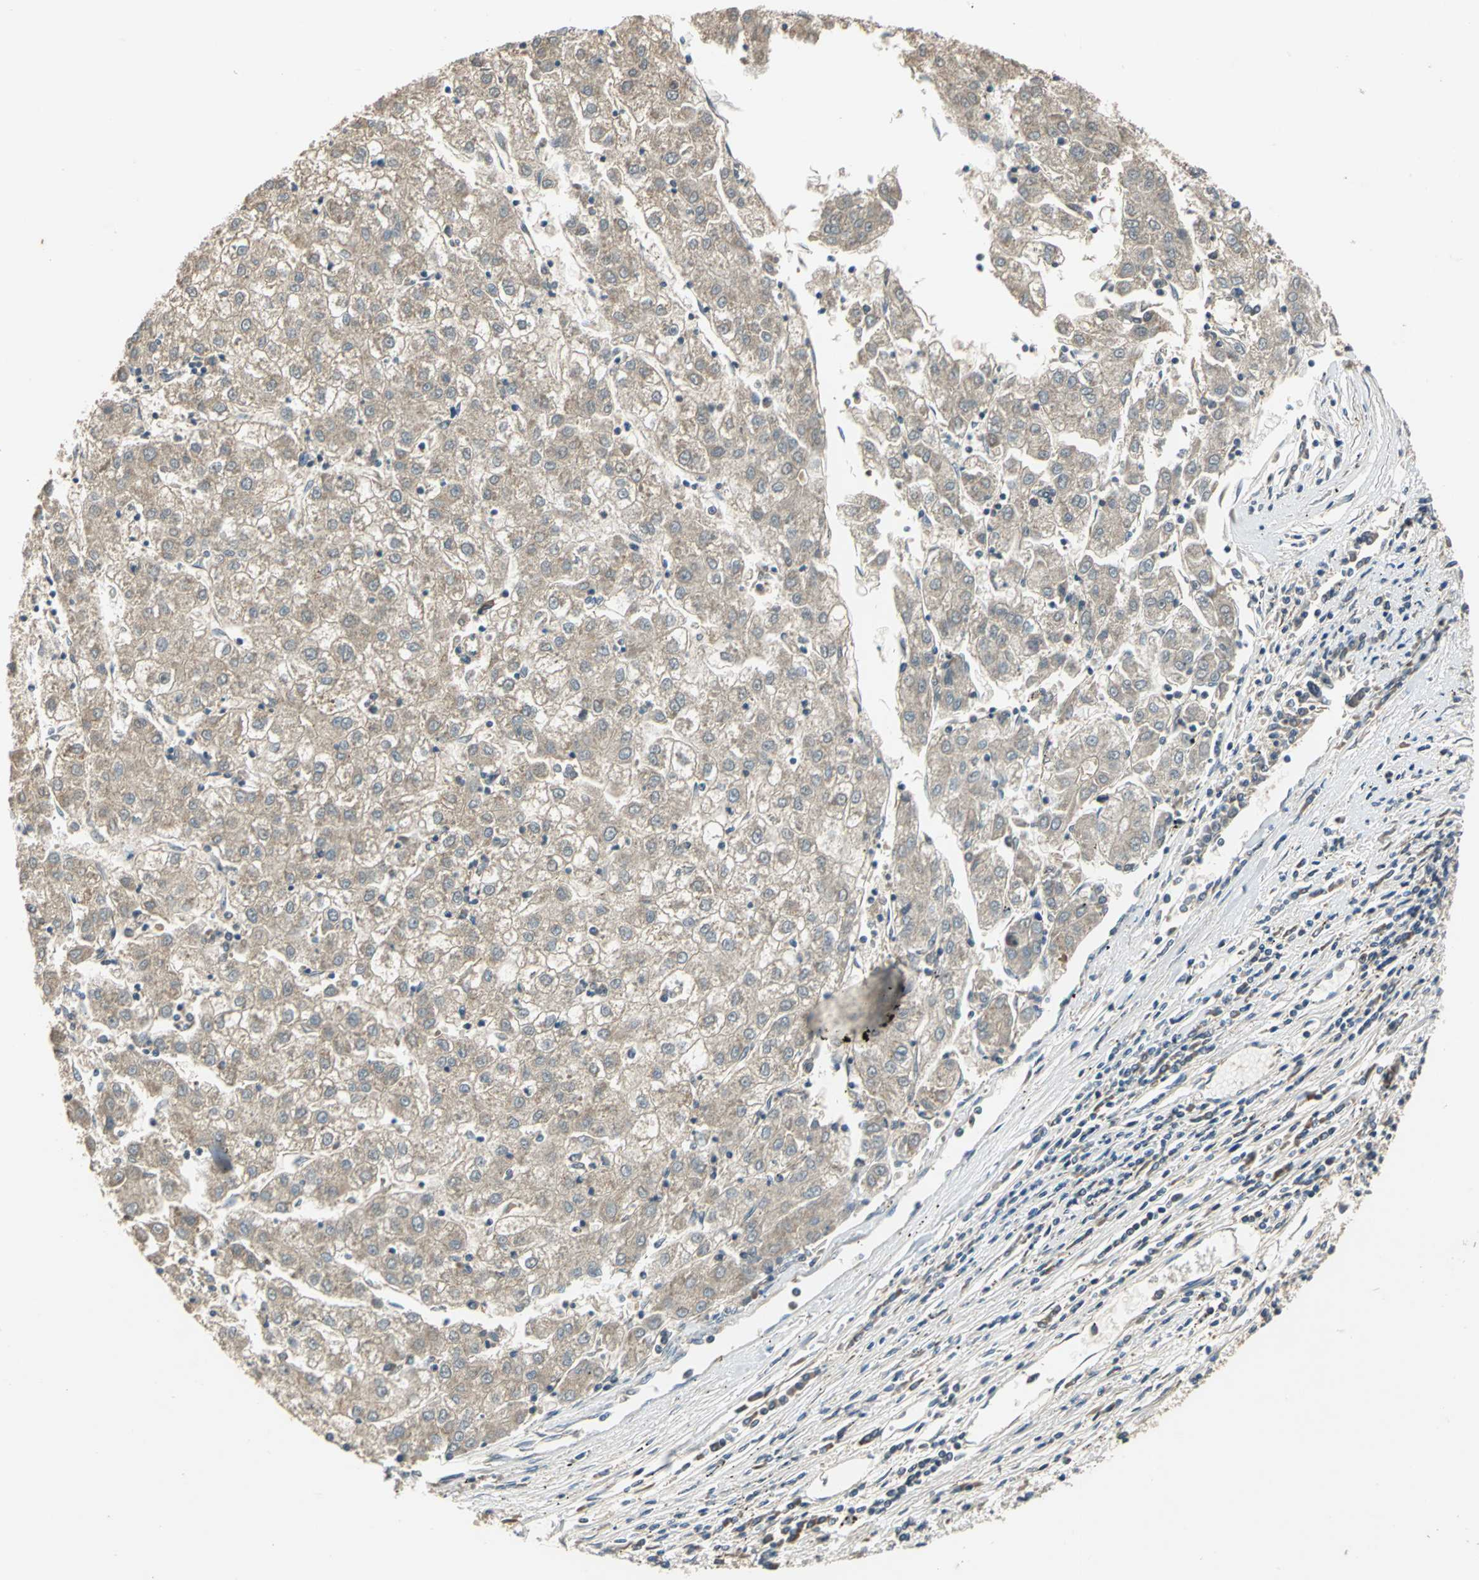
{"staining": {"intensity": "weak", "quantity": ">75%", "location": "cytoplasmic/membranous"}, "tissue": "liver cancer", "cell_type": "Tumor cells", "image_type": "cancer", "snomed": [{"axis": "morphology", "description": "Carcinoma, Hepatocellular, NOS"}, {"axis": "topography", "description": "Liver"}], "caption": "A low amount of weak cytoplasmic/membranous expression is appreciated in about >75% of tumor cells in liver cancer tissue.", "gene": "EMCN", "patient": {"sex": "male", "age": 72}}